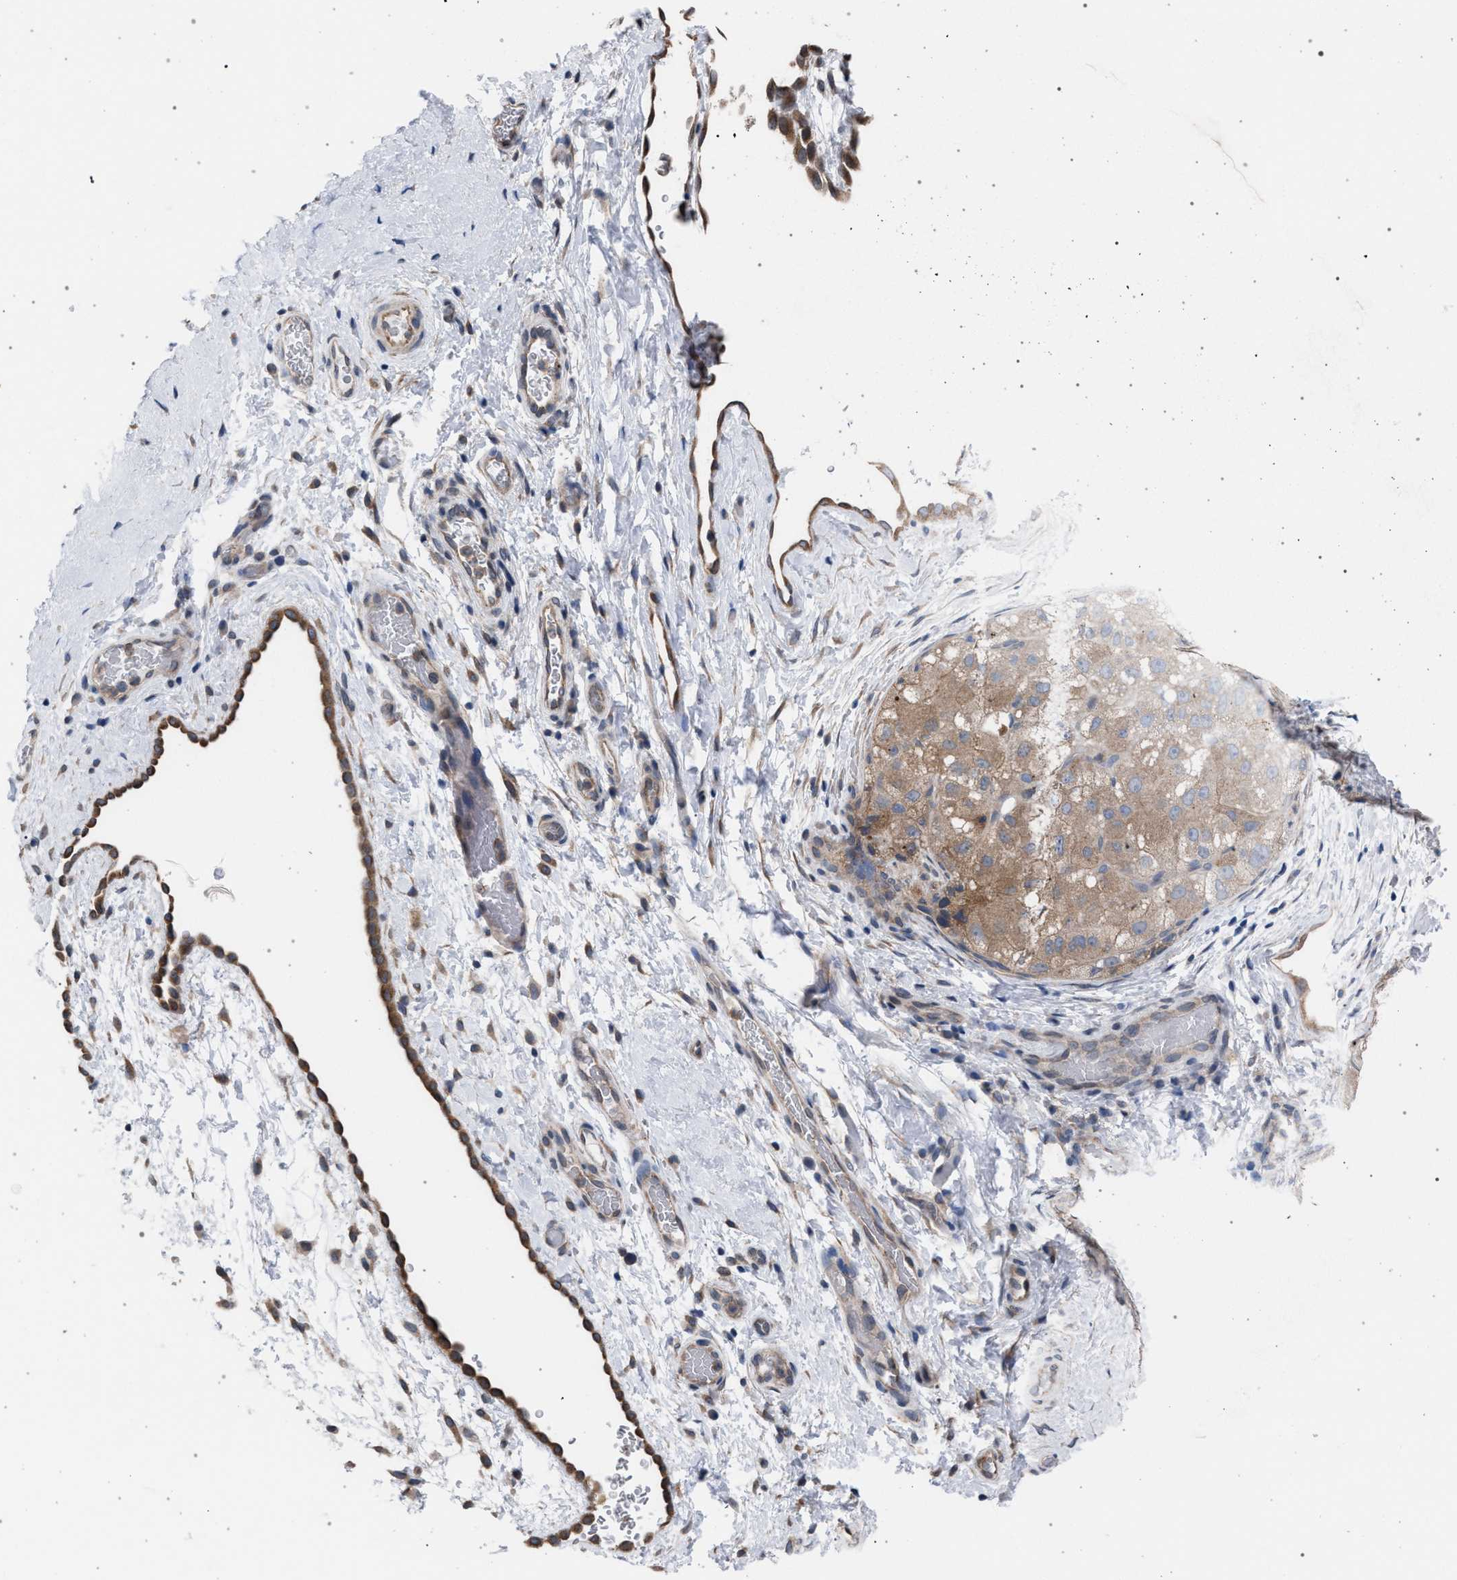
{"staining": {"intensity": "moderate", "quantity": ">75%", "location": "cytoplasmic/membranous"}, "tissue": "liver cancer", "cell_type": "Tumor cells", "image_type": "cancer", "snomed": [{"axis": "morphology", "description": "Carcinoma, Hepatocellular, NOS"}, {"axis": "topography", "description": "Liver"}], "caption": "IHC histopathology image of neoplastic tissue: human liver cancer (hepatocellular carcinoma) stained using immunohistochemistry (IHC) reveals medium levels of moderate protein expression localized specifically in the cytoplasmic/membranous of tumor cells, appearing as a cytoplasmic/membranous brown color.", "gene": "ARPC5L", "patient": {"sex": "male", "age": 80}}